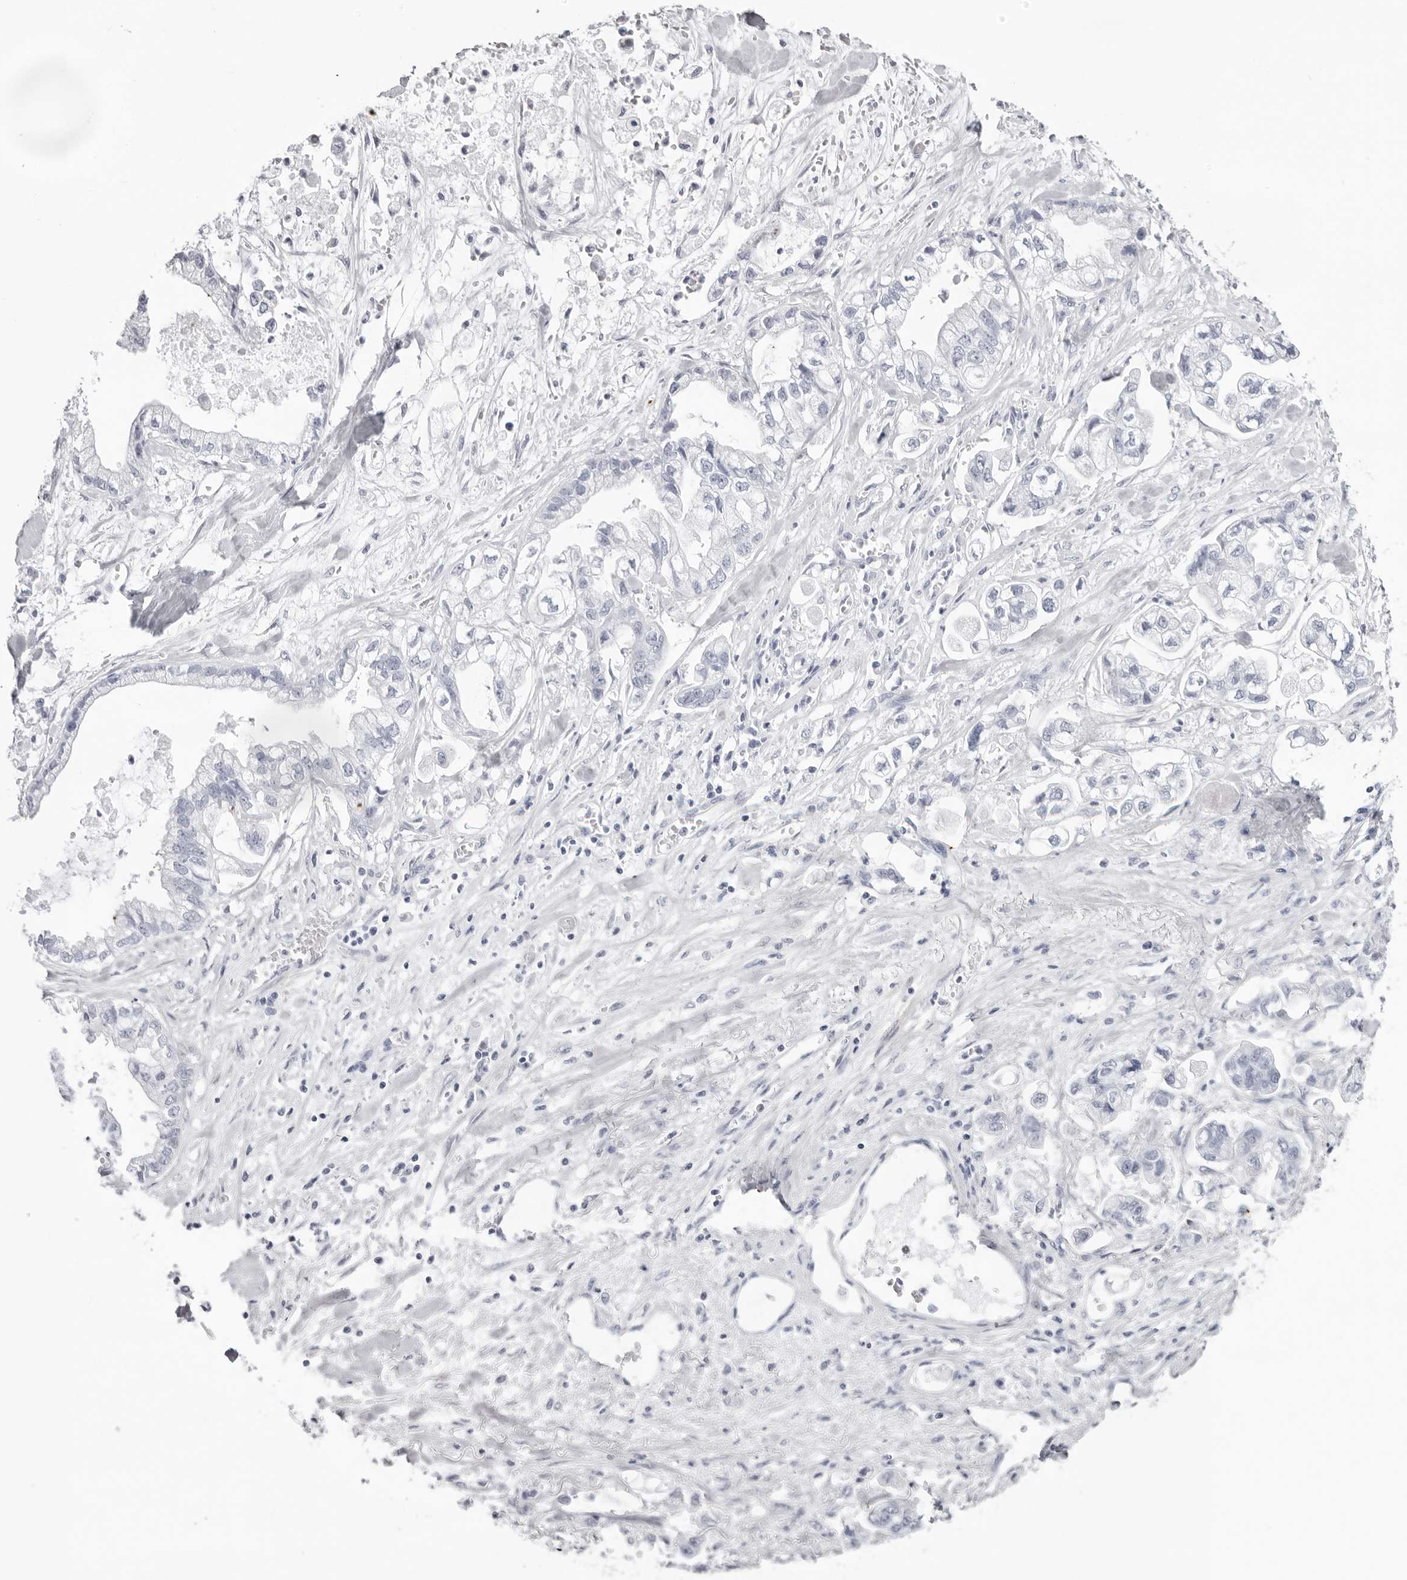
{"staining": {"intensity": "negative", "quantity": "none", "location": "none"}, "tissue": "stomach cancer", "cell_type": "Tumor cells", "image_type": "cancer", "snomed": [{"axis": "morphology", "description": "Normal tissue, NOS"}, {"axis": "morphology", "description": "Adenocarcinoma, NOS"}, {"axis": "topography", "description": "Stomach"}], "caption": "Stomach cancer (adenocarcinoma) was stained to show a protein in brown. There is no significant staining in tumor cells.", "gene": "INSL3", "patient": {"sex": "male", "age": 62}}